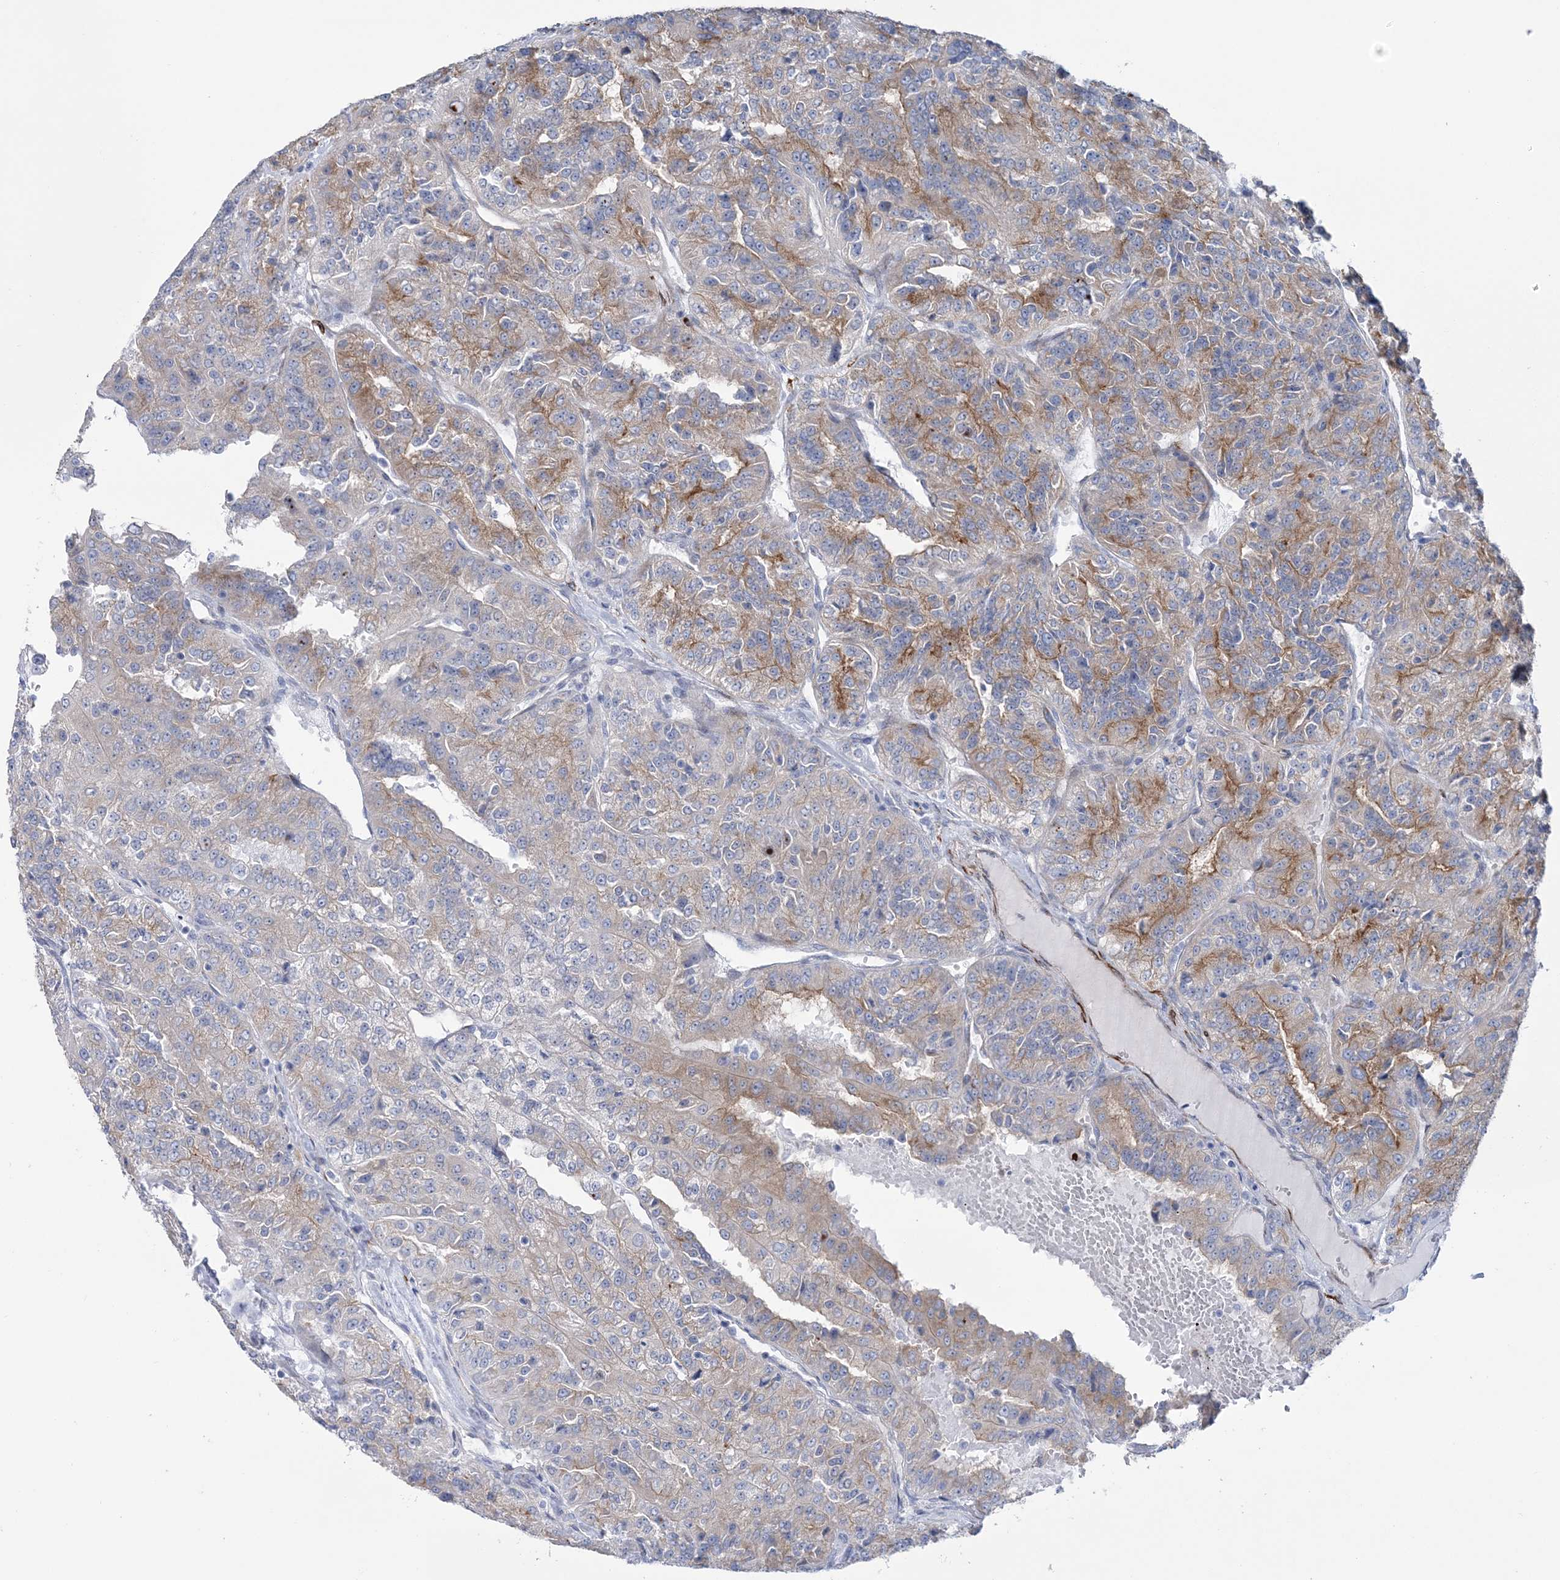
{"staining": {"intensity": "weak", "quantity": "25%-75%", "location": "cytoplasmic/membranous"}, "tissue": "renal cancer", "cell_type": "Tumor cells", "image_type": "cancer", "snomed": [{"axis": "morphology", "description": "Adenocarcinoma, NOS"}, {"axis": "topography", "description": "Kidney"}], "caption": "Immunohistochemical staining of adenocarcinoma (renal) demonstrates weak cytoplasmic/membranous protein positivity in approximately 25%-75% of tumor cells.", "gene": "RAB11FIP5", "patient": {"sex": "female", "age": 63}}